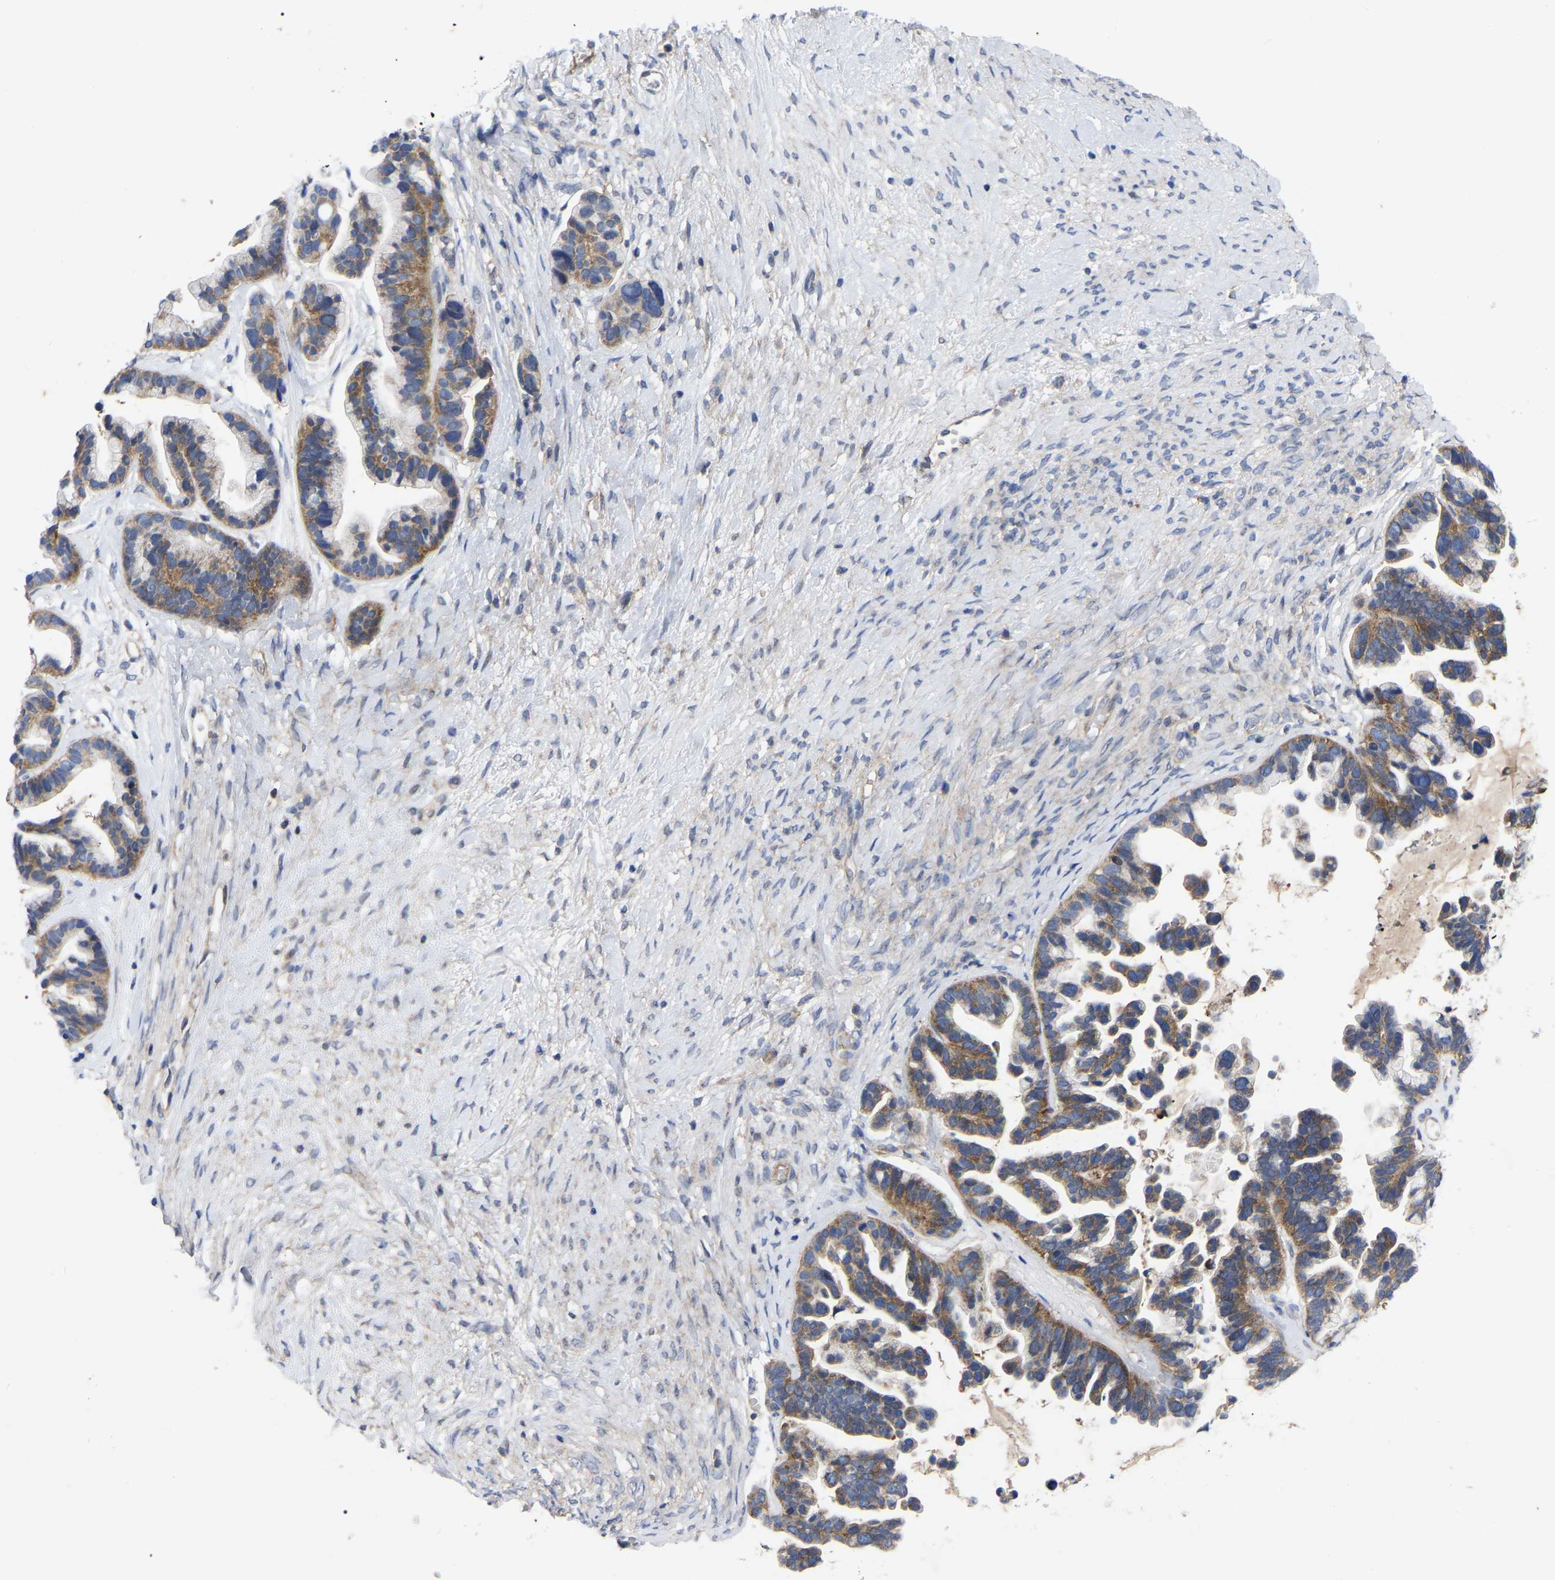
{"staining": {"intensity": "moderate", "quantity": ">75%", "location": "cytoplasmic/membranous"}, "tissue": "ovarian cancer", "cell_type": "Tumor cells", "image_type": "cancer", "snomed": [{"axis": "morphology", "description": "Cystadenocarcinoma, serous, NOS"}, {"axis": "topography", "description": "Ovary"}], "caption": "High-magnification brightfield microscopy of ovarian cancer stained with DAB (brown) and counterstained with hematoxylin (blue). tumor cells exhibit moderate cytoplasmic/membranous positivity is appreciated in approximately>75% of cells. (Stains: DAB (3,3'-diaminobenzidine) in brown, nuclei in blue, Microscopy: brightfield microscopy at high magnification).", "gene": "TCP1", "patient": {"sex": "female", "age": 56}}